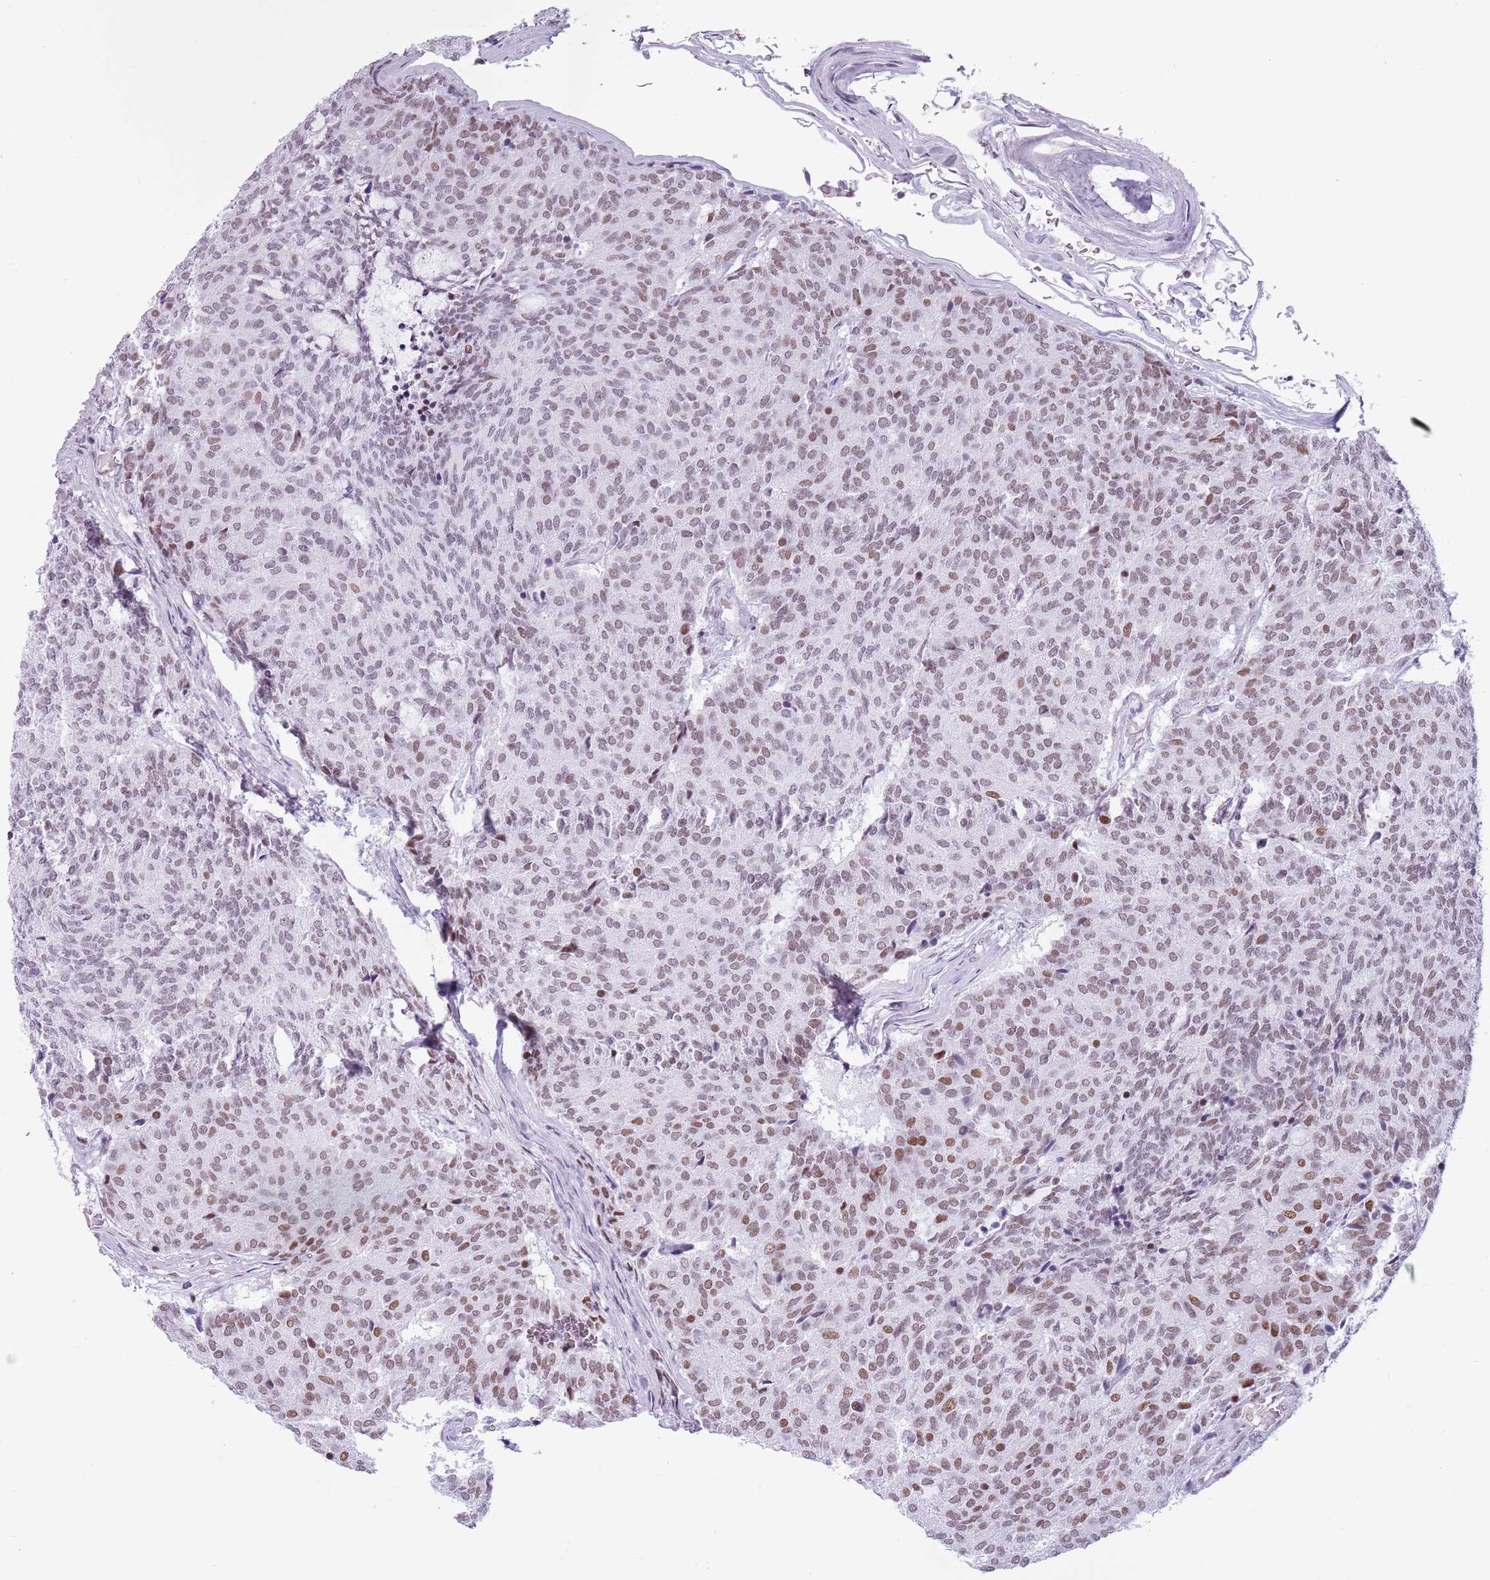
{"staining": {"intensity": "moderate", "quantity": "25%-75%", "location": "nuclear"}, "tissue": "carcinoid", "cell_type": "Tumor cells", "image_type": "cancer", "snomed": [{"axis": "morphology", "description": "Carcinoid, malignant, NOS"}, {"axis": "topography", "description": "Pancreas"}], "caption": "Protein expression analysis of human carcinoid reveals moderate nuclear positivity in about 25%-75% of tumor cells.", "gene": "FAM104B", "patient": {"sex": "female", "age": 54}}